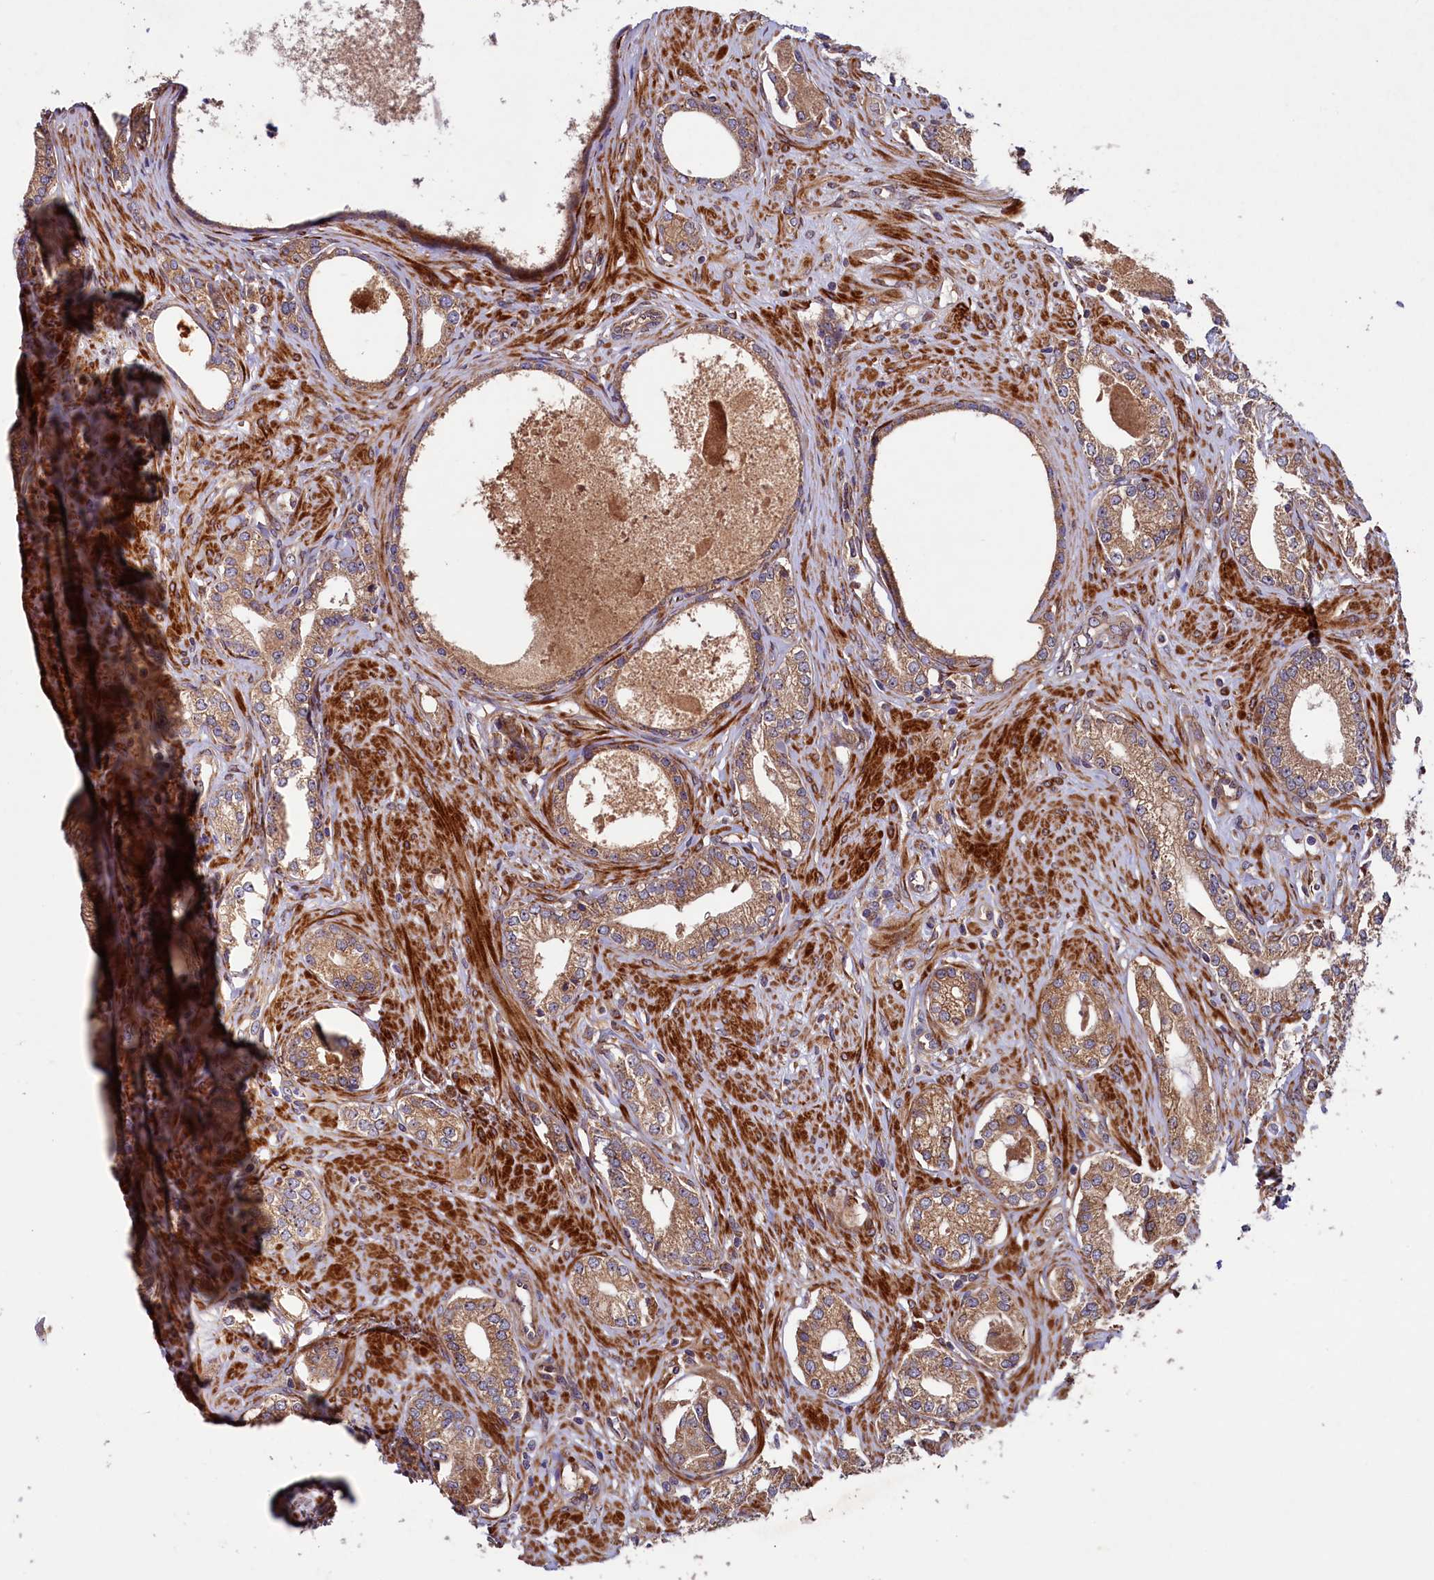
{"staining": {"intensity": "moderate", "quantity": ">75%", "location": "cytoplasmic/membranous"}, "tissue": "prostate cancer", "cell_type": "Tumor cells", "image_type": "cancer", "snomed": [{"axis": "morphology", "description": "Adenocarcinoma, High grade"}, {"axis": "topography", "description": "Prostate"}], "caption": "This histopathology image shows IHC staining of prostate adenocarcinoma (high-grade), with medium moderate cytoplasmic/membranous staining in about >75% of tumor cells.", "gene": "ARRDC4", "patient": {"sex": "male", "age": 63}}